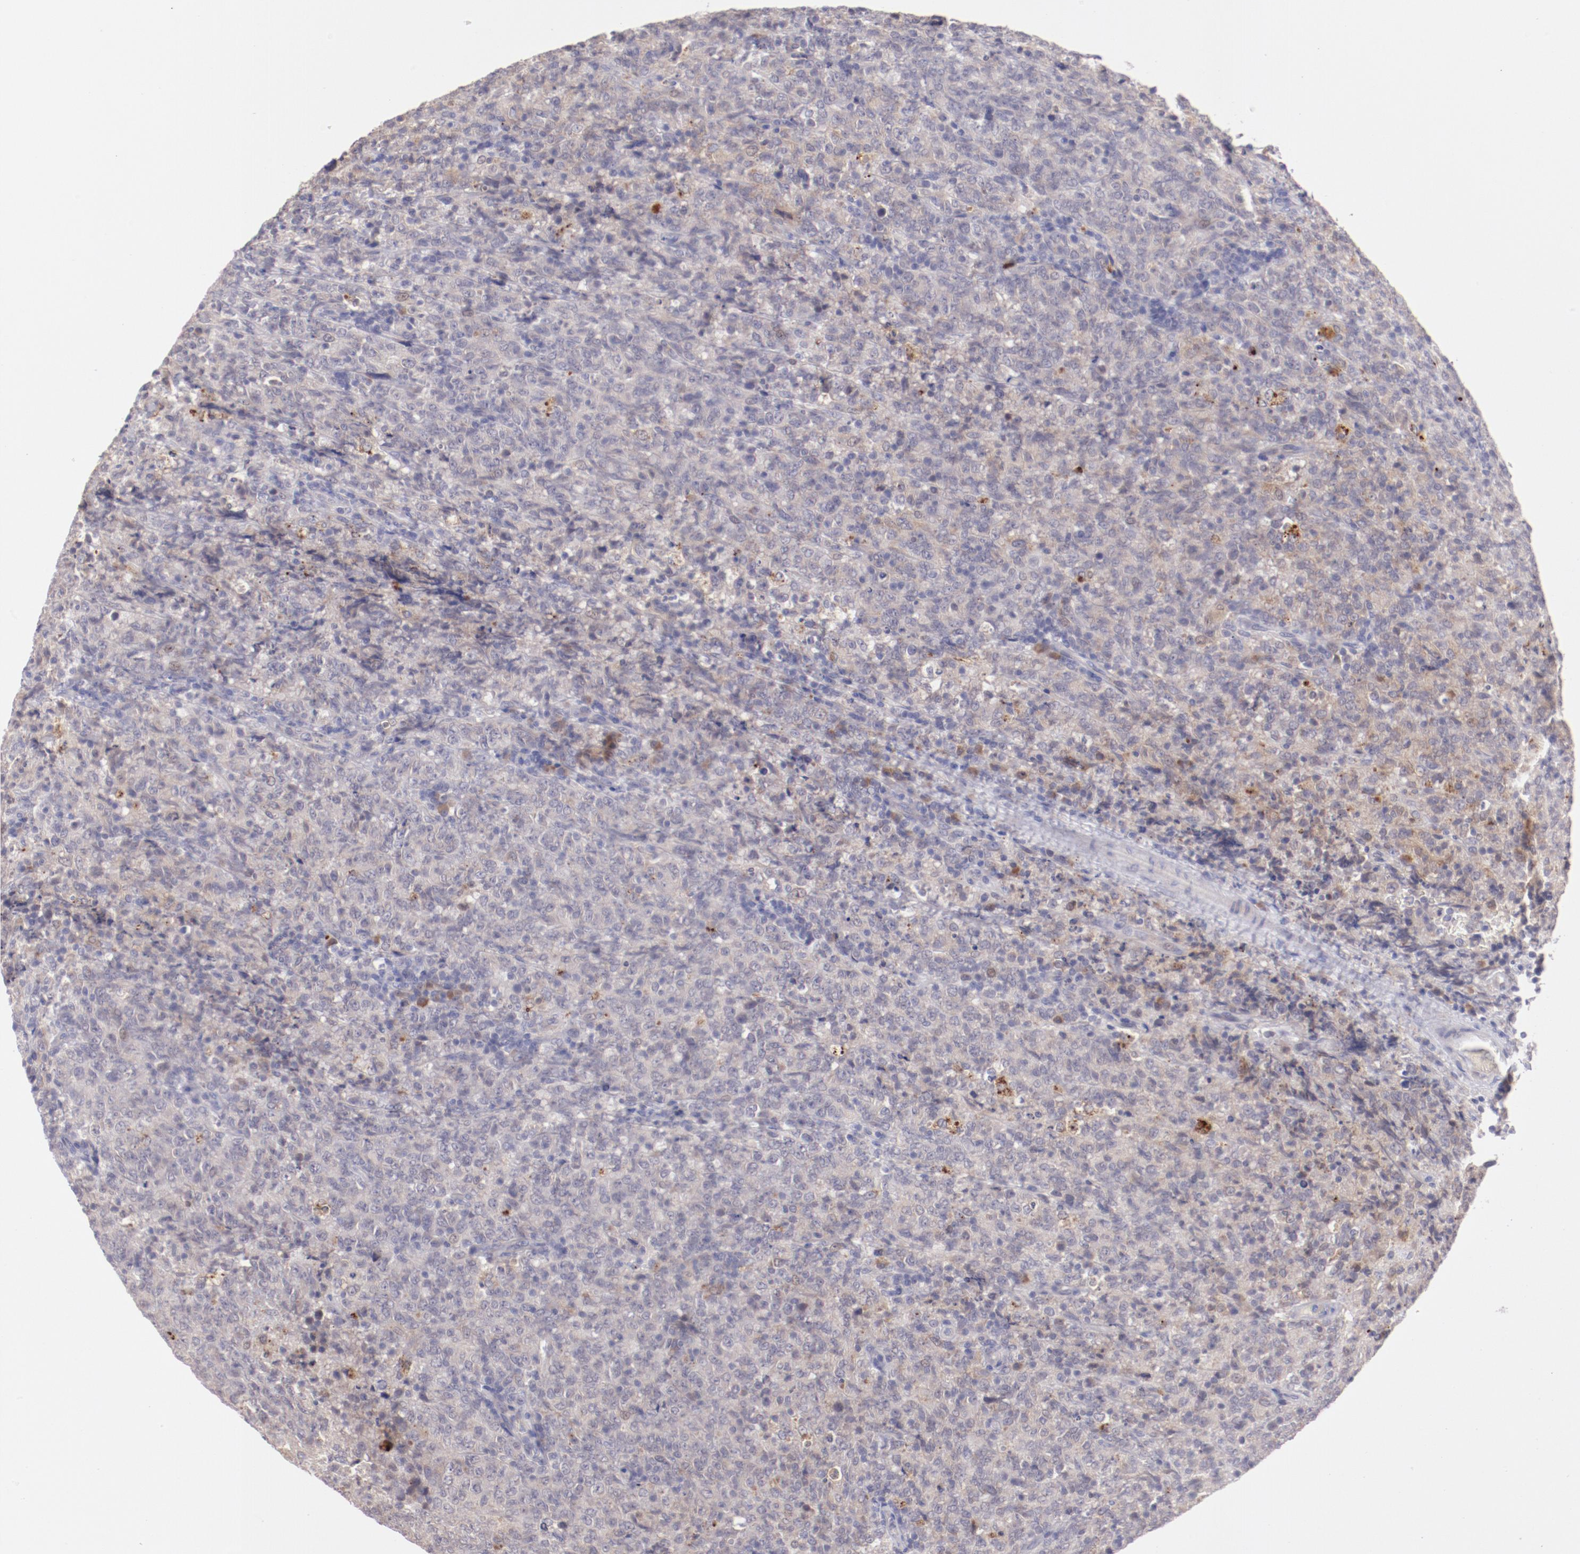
{"staining": {"intensity": "weak", "quantity": "<25%", "location": "cytoplasmic/membranous"}, "tissue": "lymphoma", "cell_type": "Tumor cells", "image_type": "cancer", "snomed": [{"axis": "morphology", "description": "Malignant lymphoma, non-Hodgkin's type, High grade"}, {"axis": "topography", "description": "Tonsil"}], "caption": "IHC histopathology image of human malignant lymphoma, non-Hodgkin's type (high-grade) stained for a protein (brown), which displays no positivity in tumor cells.", "gene": "TRAF3", "patient": {"sex": "female", "age": 36}}